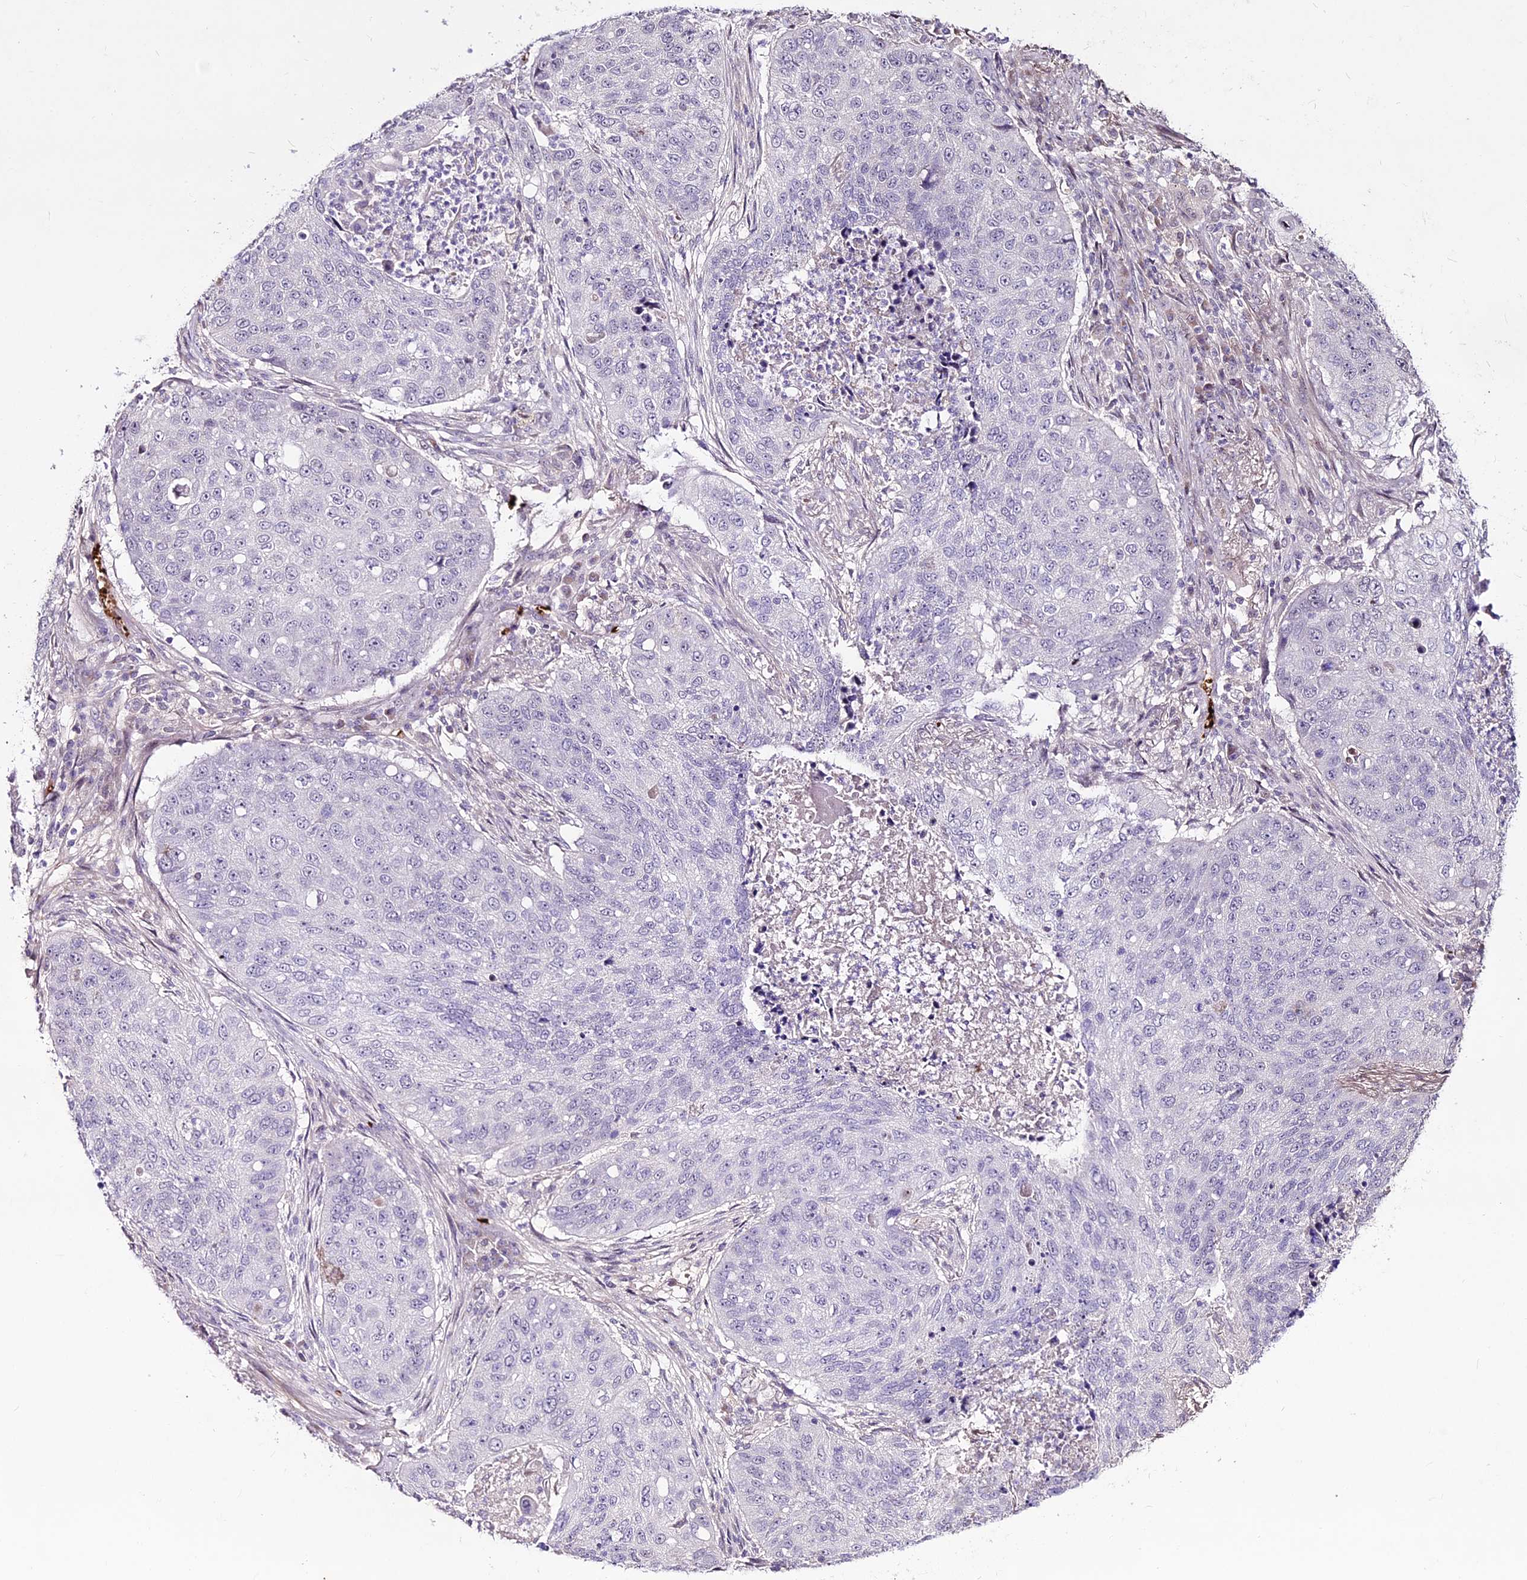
{"staining": {"intensity": "negative", "quantity": "none", "location": "none"}, "tissue": "lung cancer", "cell_type": "Tumor cells", "image_type": "cancer", "snomed": [{"axis": "morphology", "description": "Squamous cell carcinoma, NOS"}, {"axis": "topography", "description": "Lung"}], "caption": "The image displays no staining of tumor cells in lung cancer (squamous cell carcinoma).", "gene": "SUSD3", "patient": {"sex": "female", "age": 63}}